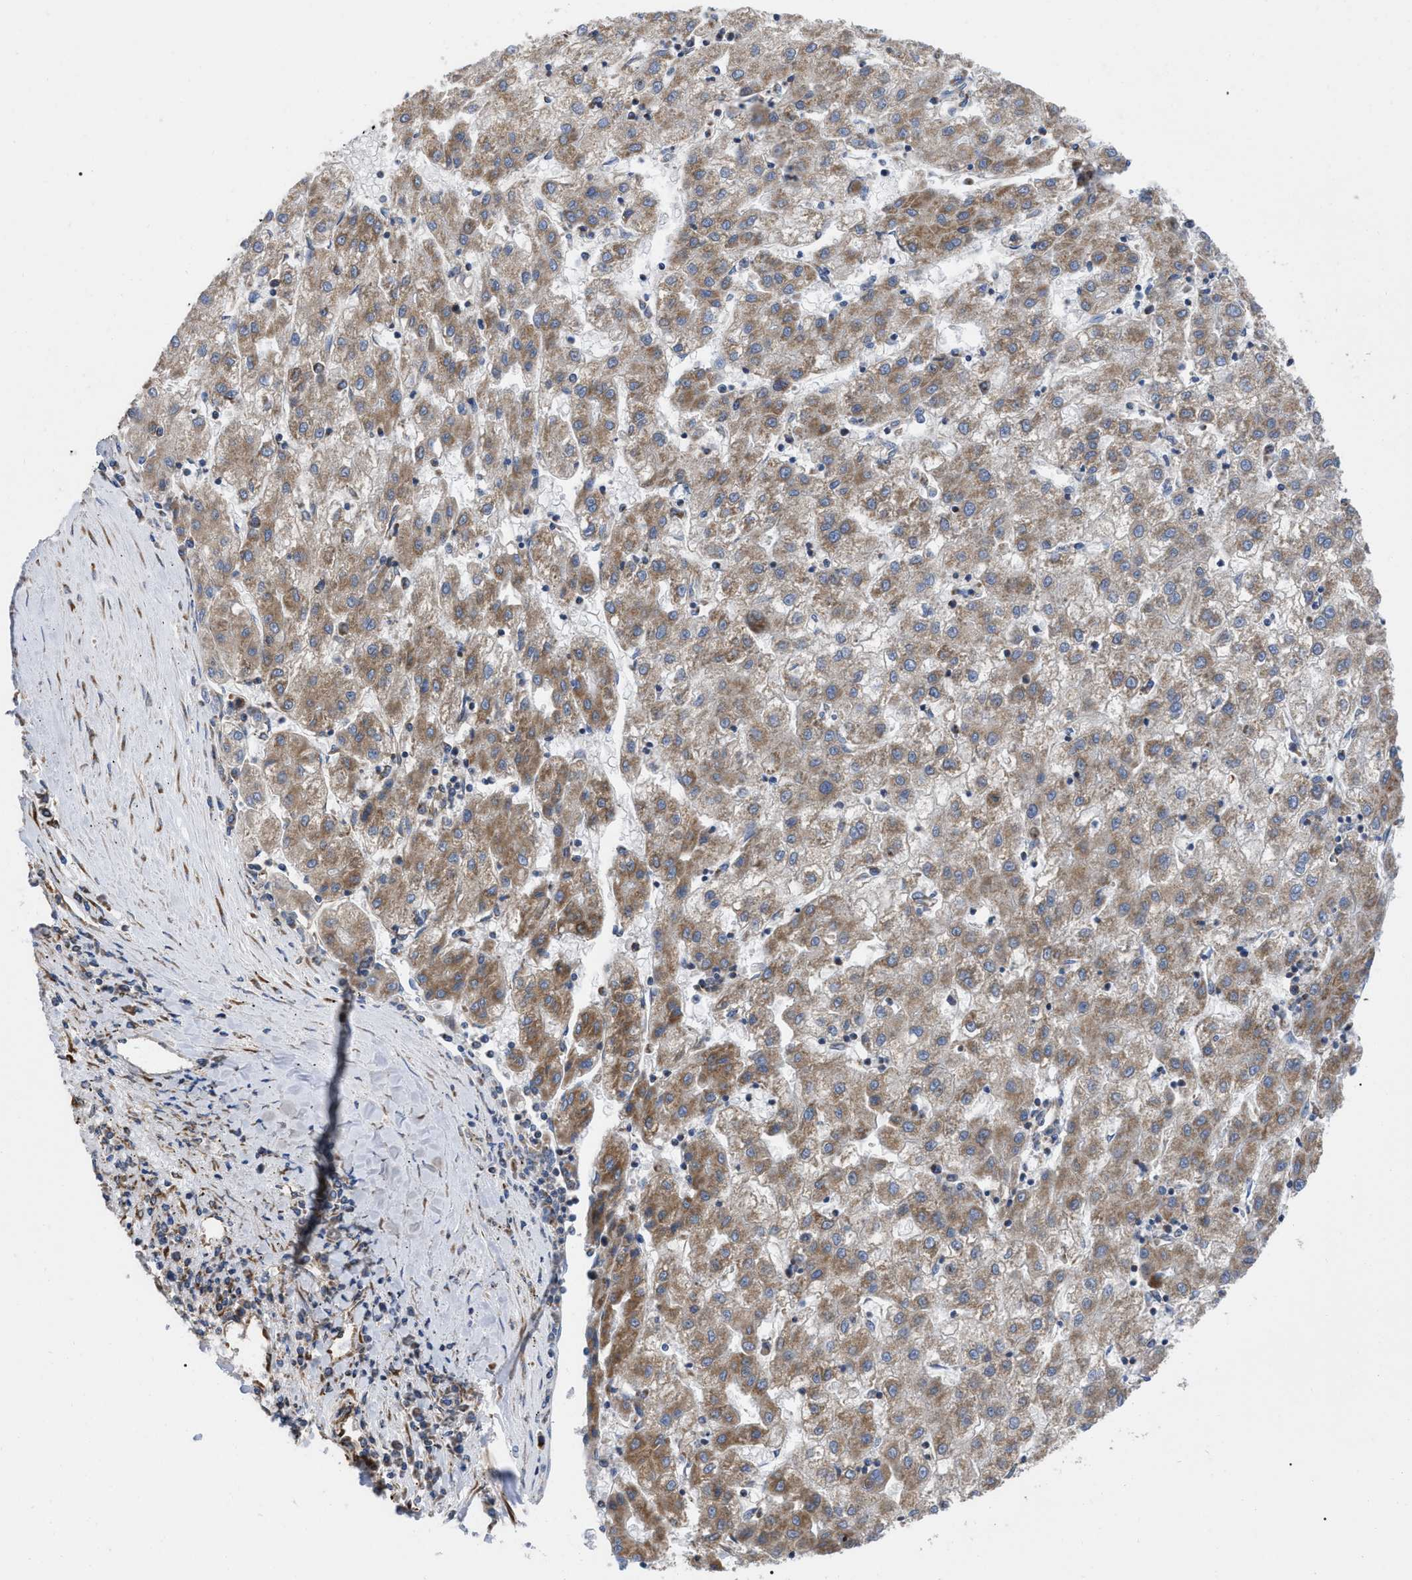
{"staining": {"intensity": "moderate", "quantity": ">75%", "location": "cytoplasmic/membranous"}, "tissue": "liver cancer", "cell_type": "Tumor cells", "image_type": "cancer", "snomed": [{"axis": "morphology", "description": "Carcinoma, Hepatocellular, NOS"}, {"axis": "topography", "description": "Liver"}], "caption": "A brown stain shows moderate cytoplasmic/membranous positivity of a protein in human liver cancer (hepatocellular carcinoma) tumor cells.", "gene": "FAM120A", "patient": {"sex": "male", "age": 72}}